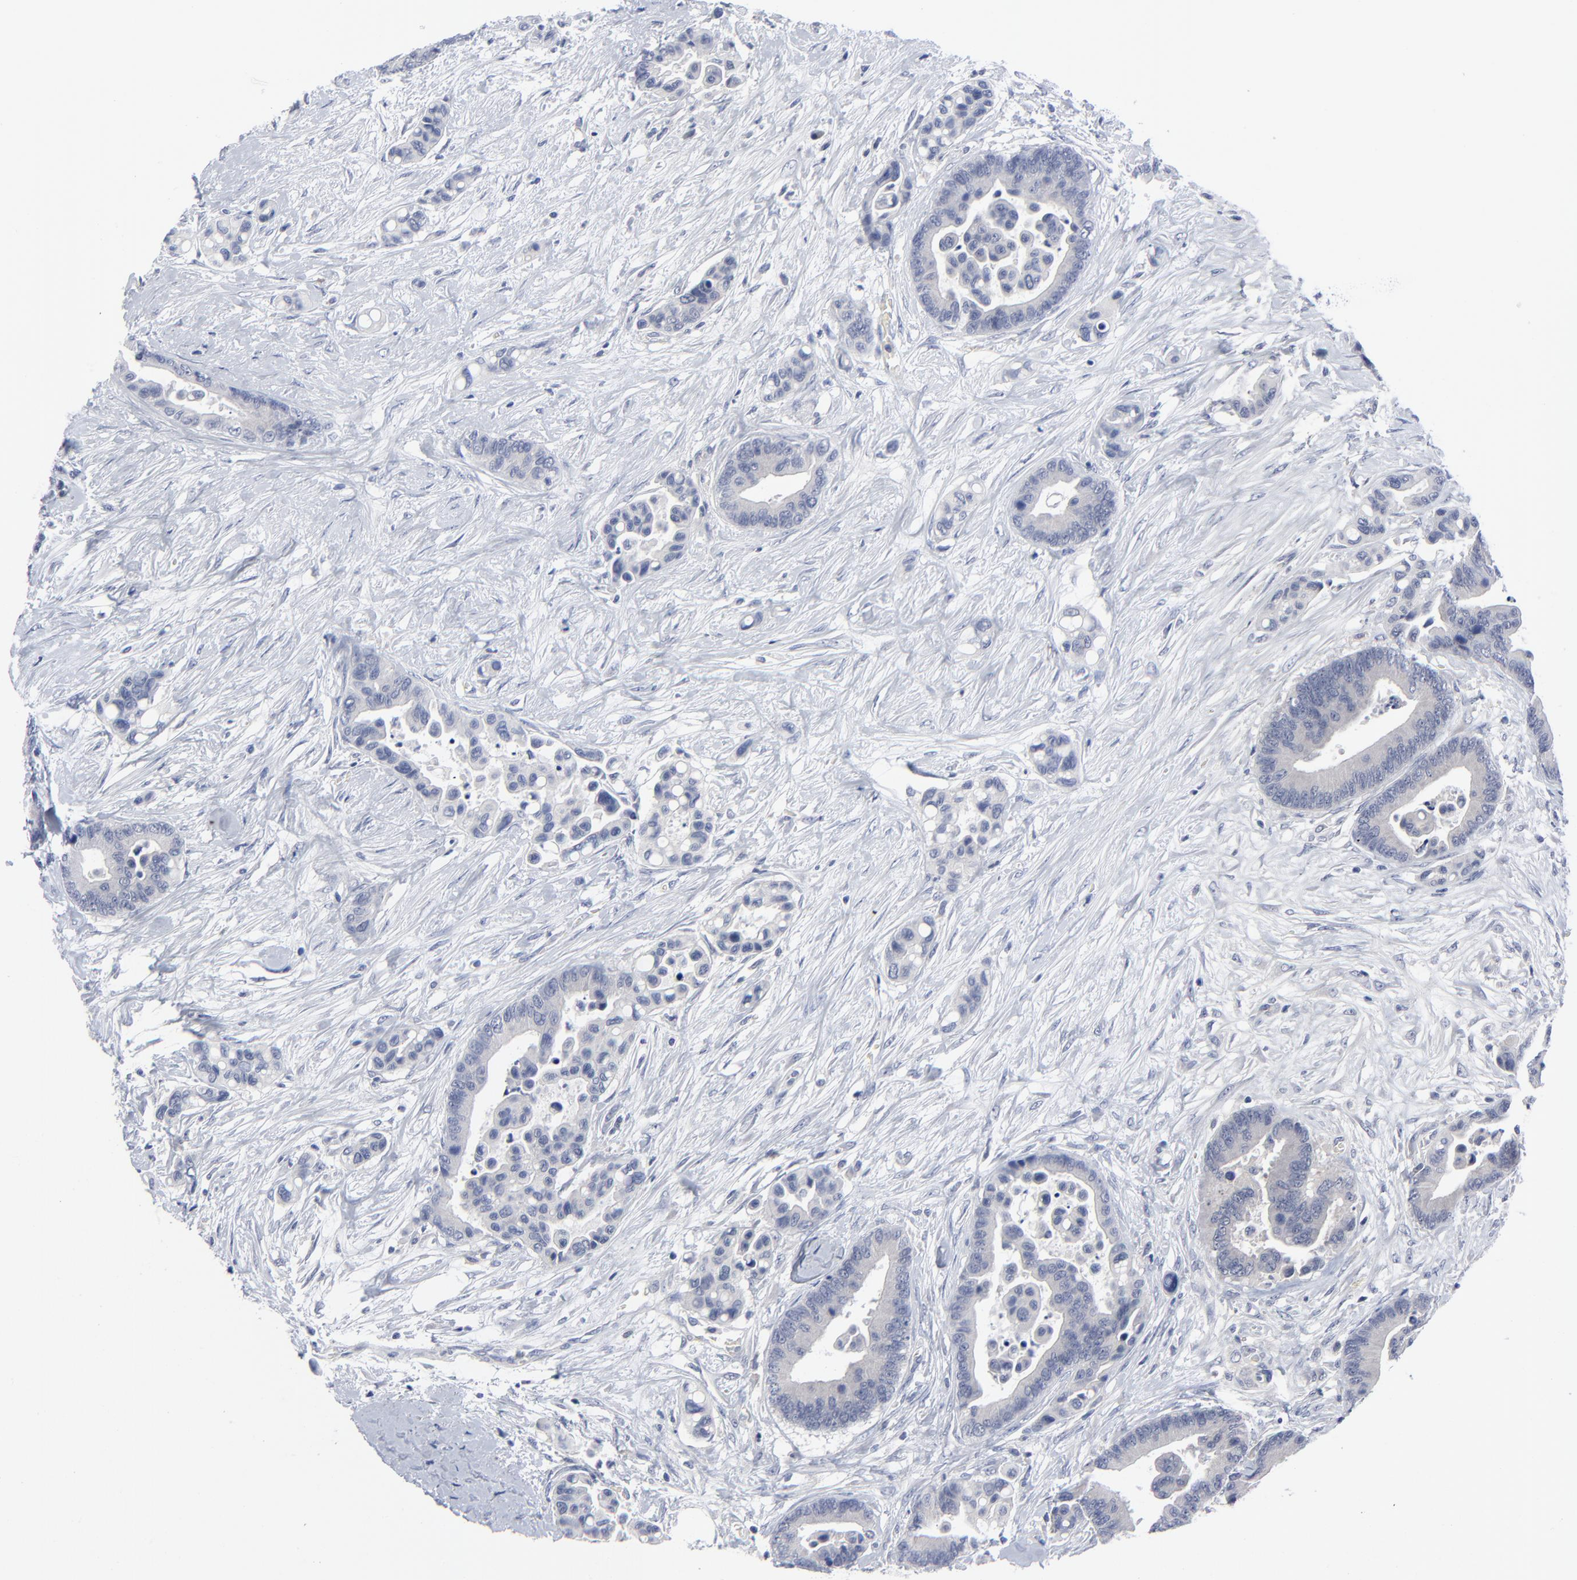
{"staining": {"intensity": "negative", "quantity": "none", "location": "none"}, "tissue": "colorectal cancer", "cell_type": "Tumor cells", "image_type": "cancer", "snomed": [{"axis": "morphology", "description": "Adenocarcinoma, NOS"}, {"axis": "topography", "description": "Colon"}], "caption": "Immunohistochemistry of human colorectal adenocarcinoma shows no expression in tumor cells. (Stains: DAB (3,3'-diaminobenzidine) immunohistochemistry with hematoxylin counter stain, Microscopy: brightfield microscopy at high magnification).", "gene": "CLEC4G", "patient": {"sex": "male", "age": 82}}